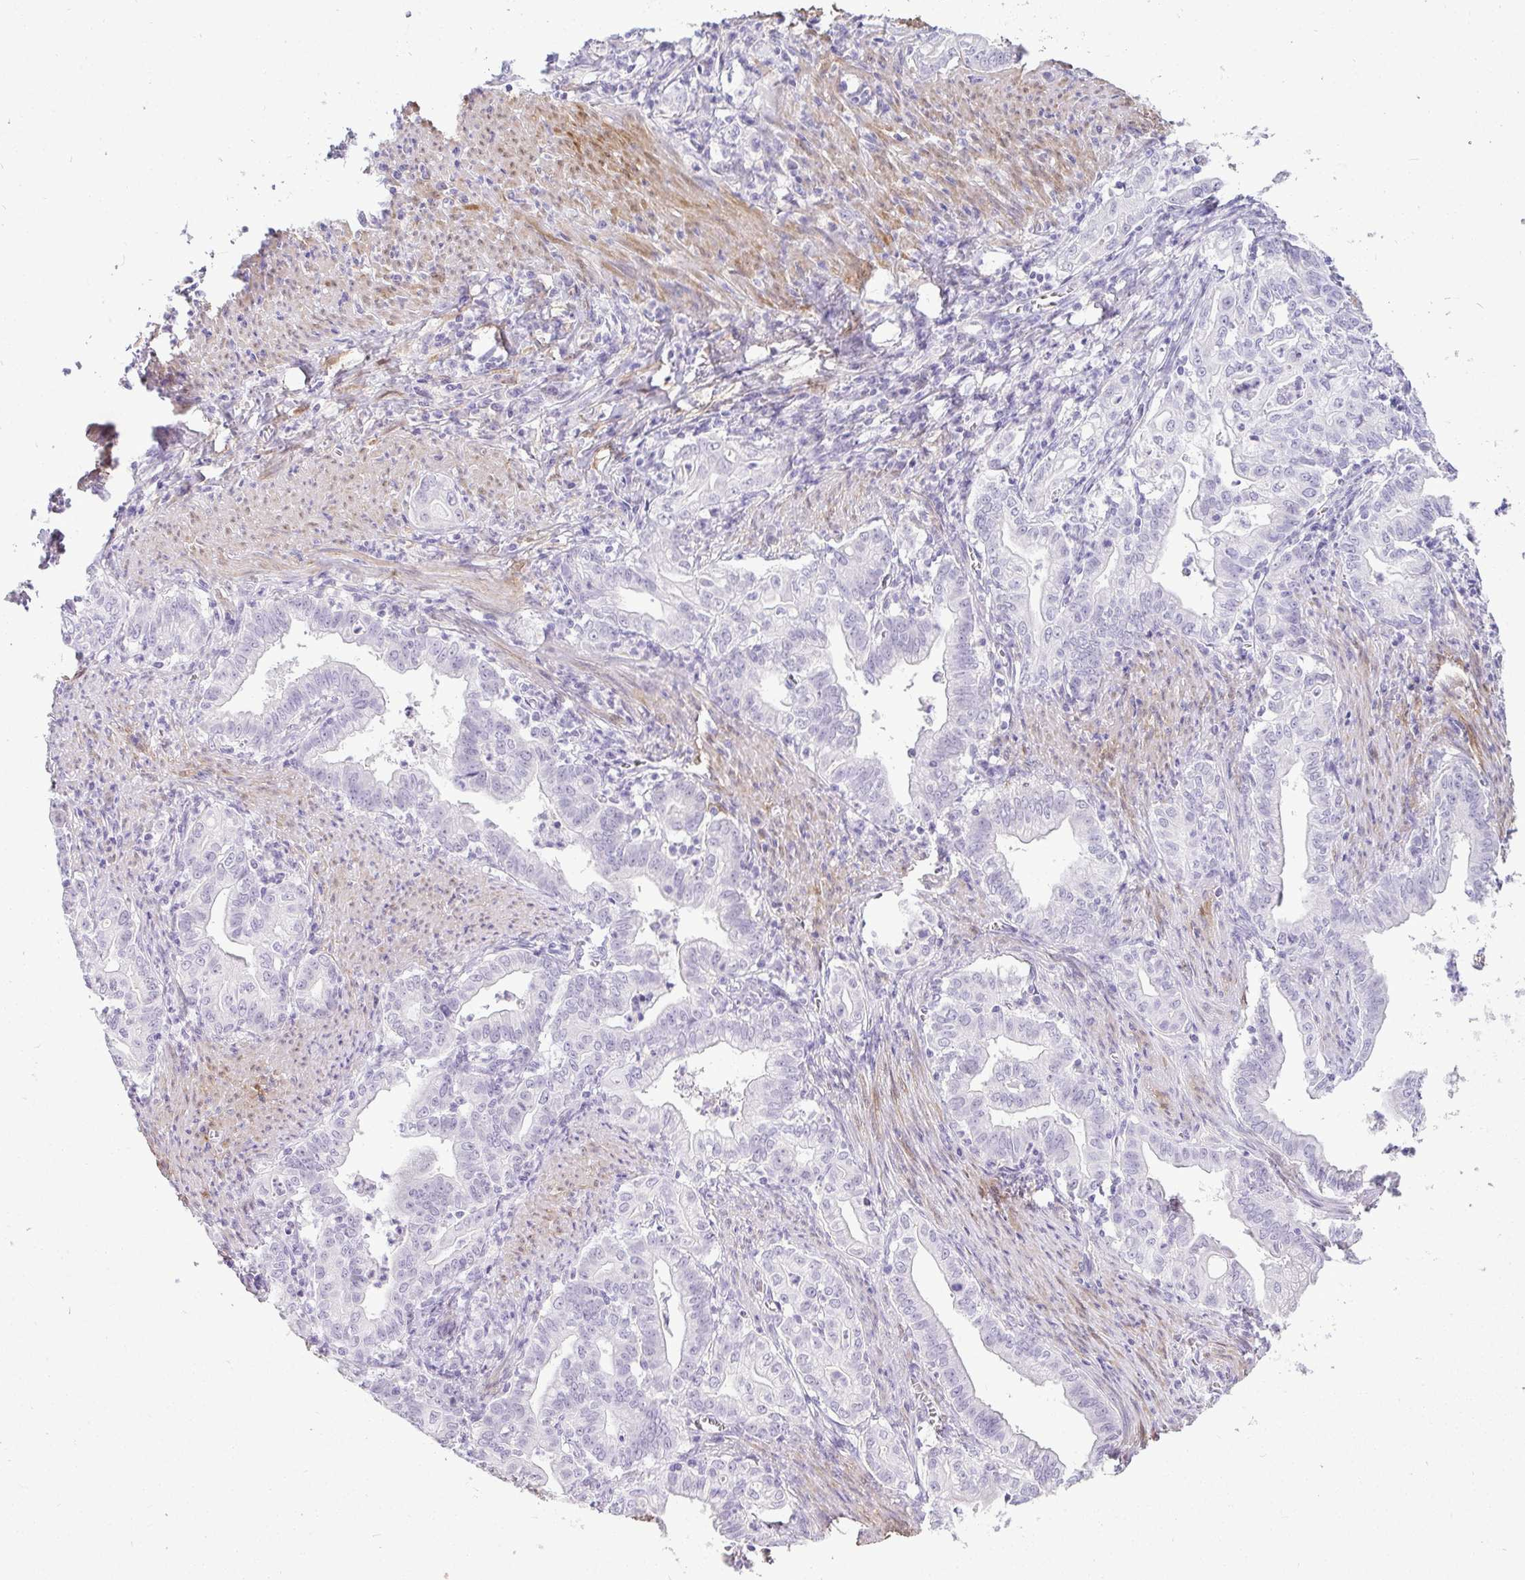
{"staining": {"intensity": "negative", "quantity": "none", "location": "none"}, "tissue": "stomach cancer", "cell_type": "Tumor cells", "image_type": "cancer", "snomed": [{"axis": "morphology", "description": "Adenocarcinoma, NOS"}, {"axis": "topography", "description": "Stomach, upper"}], "caption": "High power microscopy photomicrograph of an immunohistochemistry (IHC) photomicrograph of stomach adenocarcinoma, revealing no significant expression in tumor cells.", "gene": "HSPB6", "patient": {"sex": "female", "age": 79}}